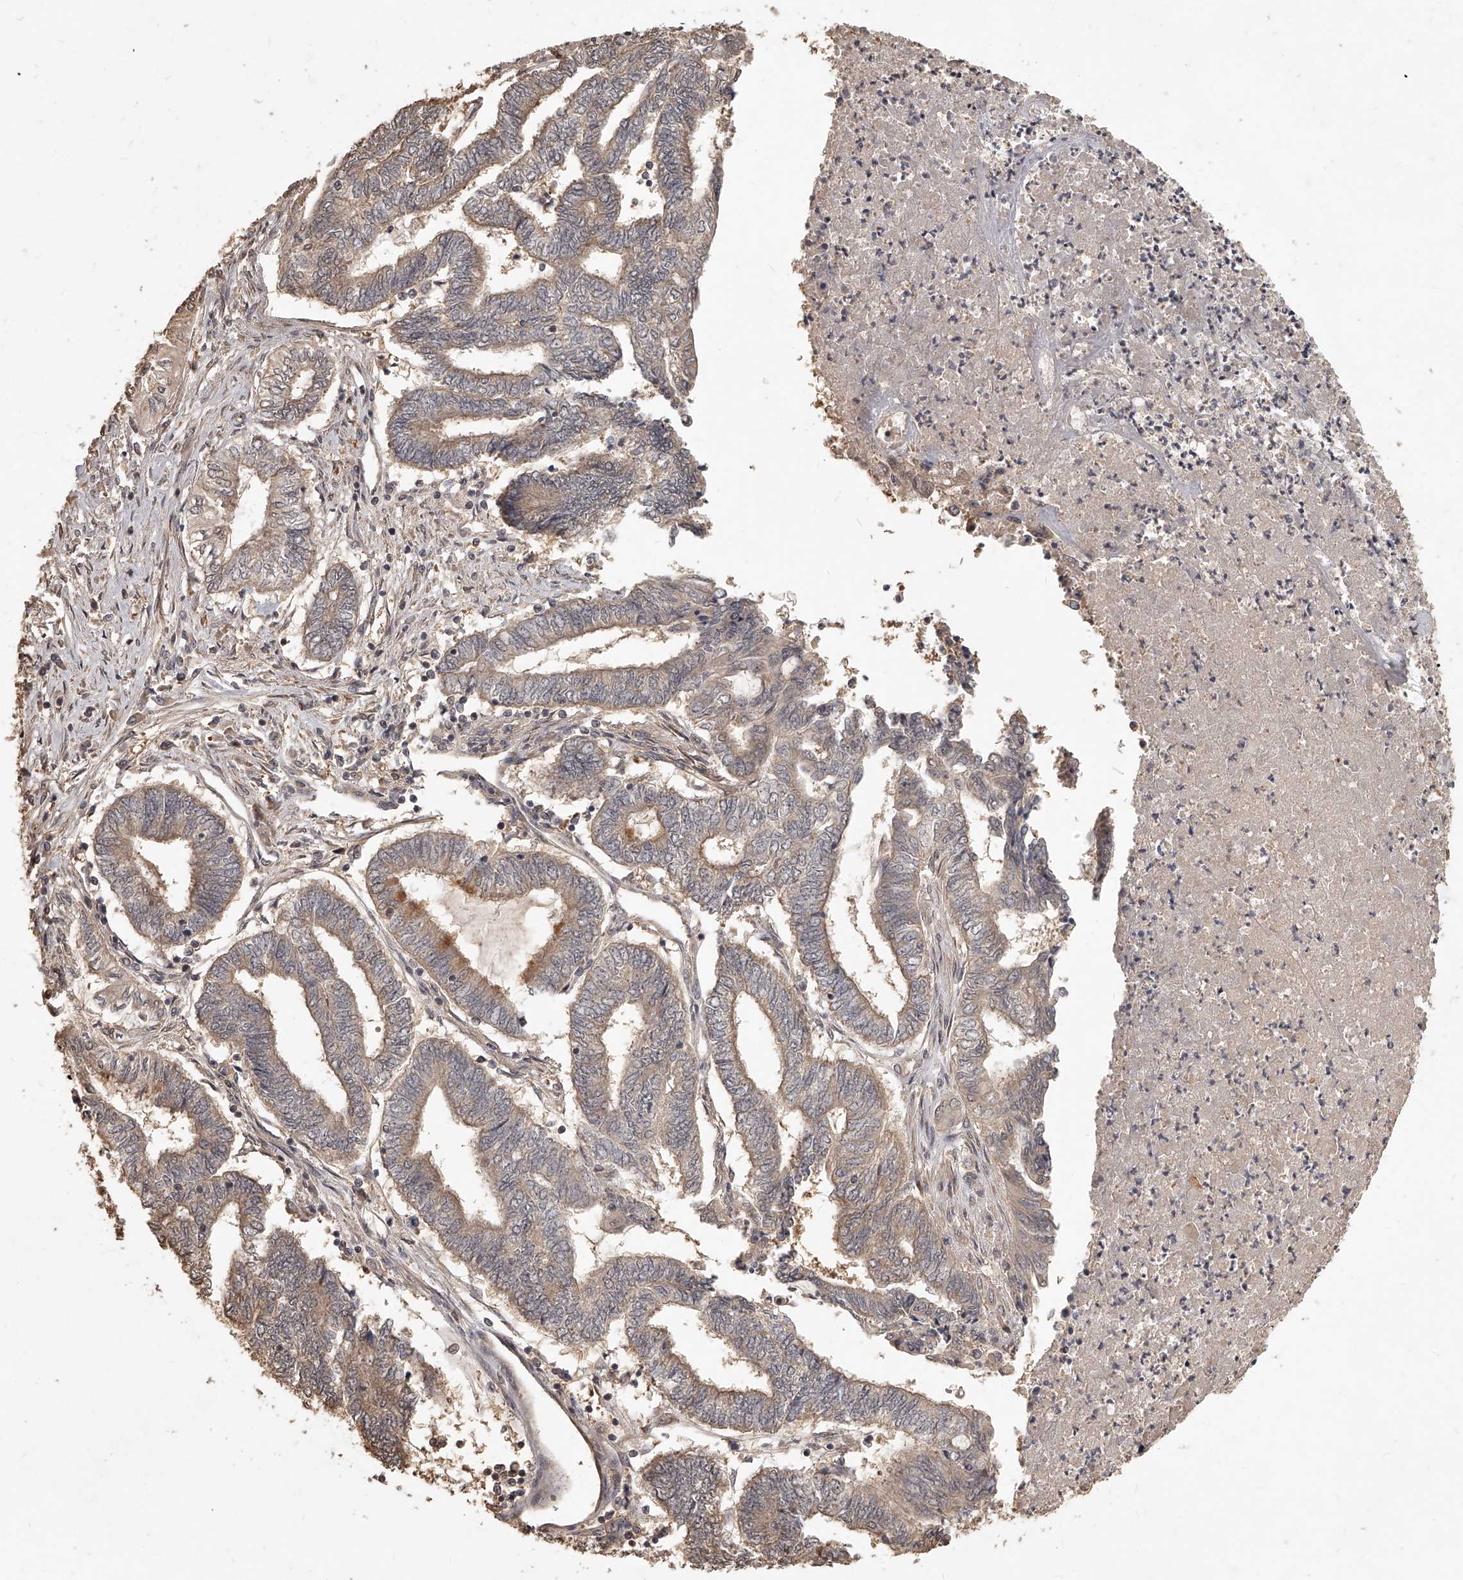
{"staining": {"intensity": "weak", "quantity": ">75%", "location": "cytoplasmic/membranous"}, "tissue": "endometrial cancer", "cell_type": "Tumor cells", "image_type": "cancer", "snomed": [{"axis": "morphology", "description": "Adenocarcinoma, NOS"}, {"axis": "topography", "description": "Uterus"}, {"axis": "topography", "description": "Endometrium"}], "caption": "The photomicrograph demonstrates a brown stain indicating the presence of a protein in the cytoplasmic/membranous of tumor cells in adenocarcinoma (endometrial).", "gene": "SLC37A1", "patient": {"sex": "female", "age": 70}}